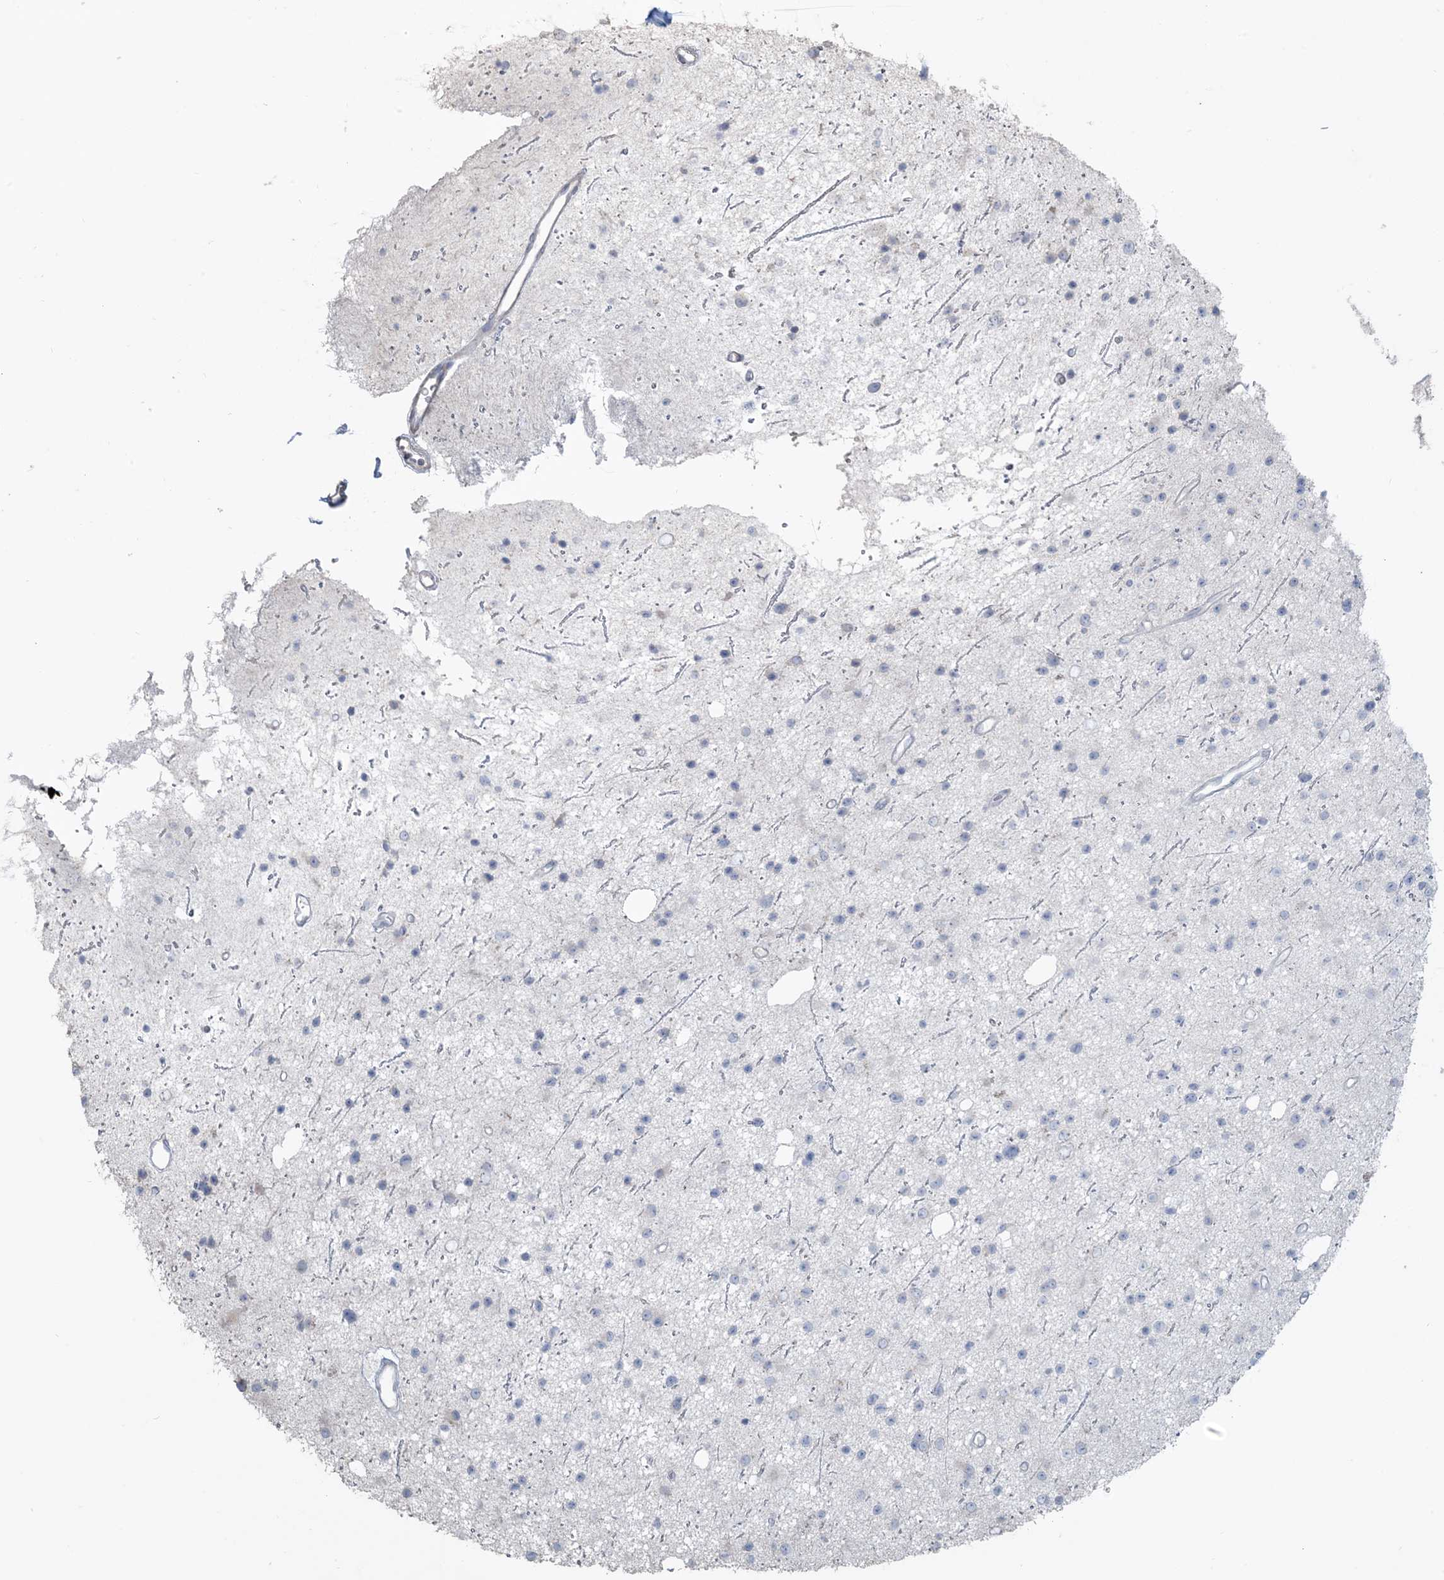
{"staining": {"intensity": "negative", "quantity": "none", "location": "none"}, "tissue": "glioma", "cell_type": "Tumor cells", "image_type": "cancer", "snomed": [{"axis": "morphology", "description": "Glioma, malignant, Low grade"}, {"axis": "topography", "description": "Cerebral cortex"}], "caption": "Tumor cells are negative for protein expression in human malignant glioma (low-grade). (DAB immunohistochemistry (IHC), high magnification).", "gene": "NPHS2", "patient": {"sex": "female", "age": 39}}